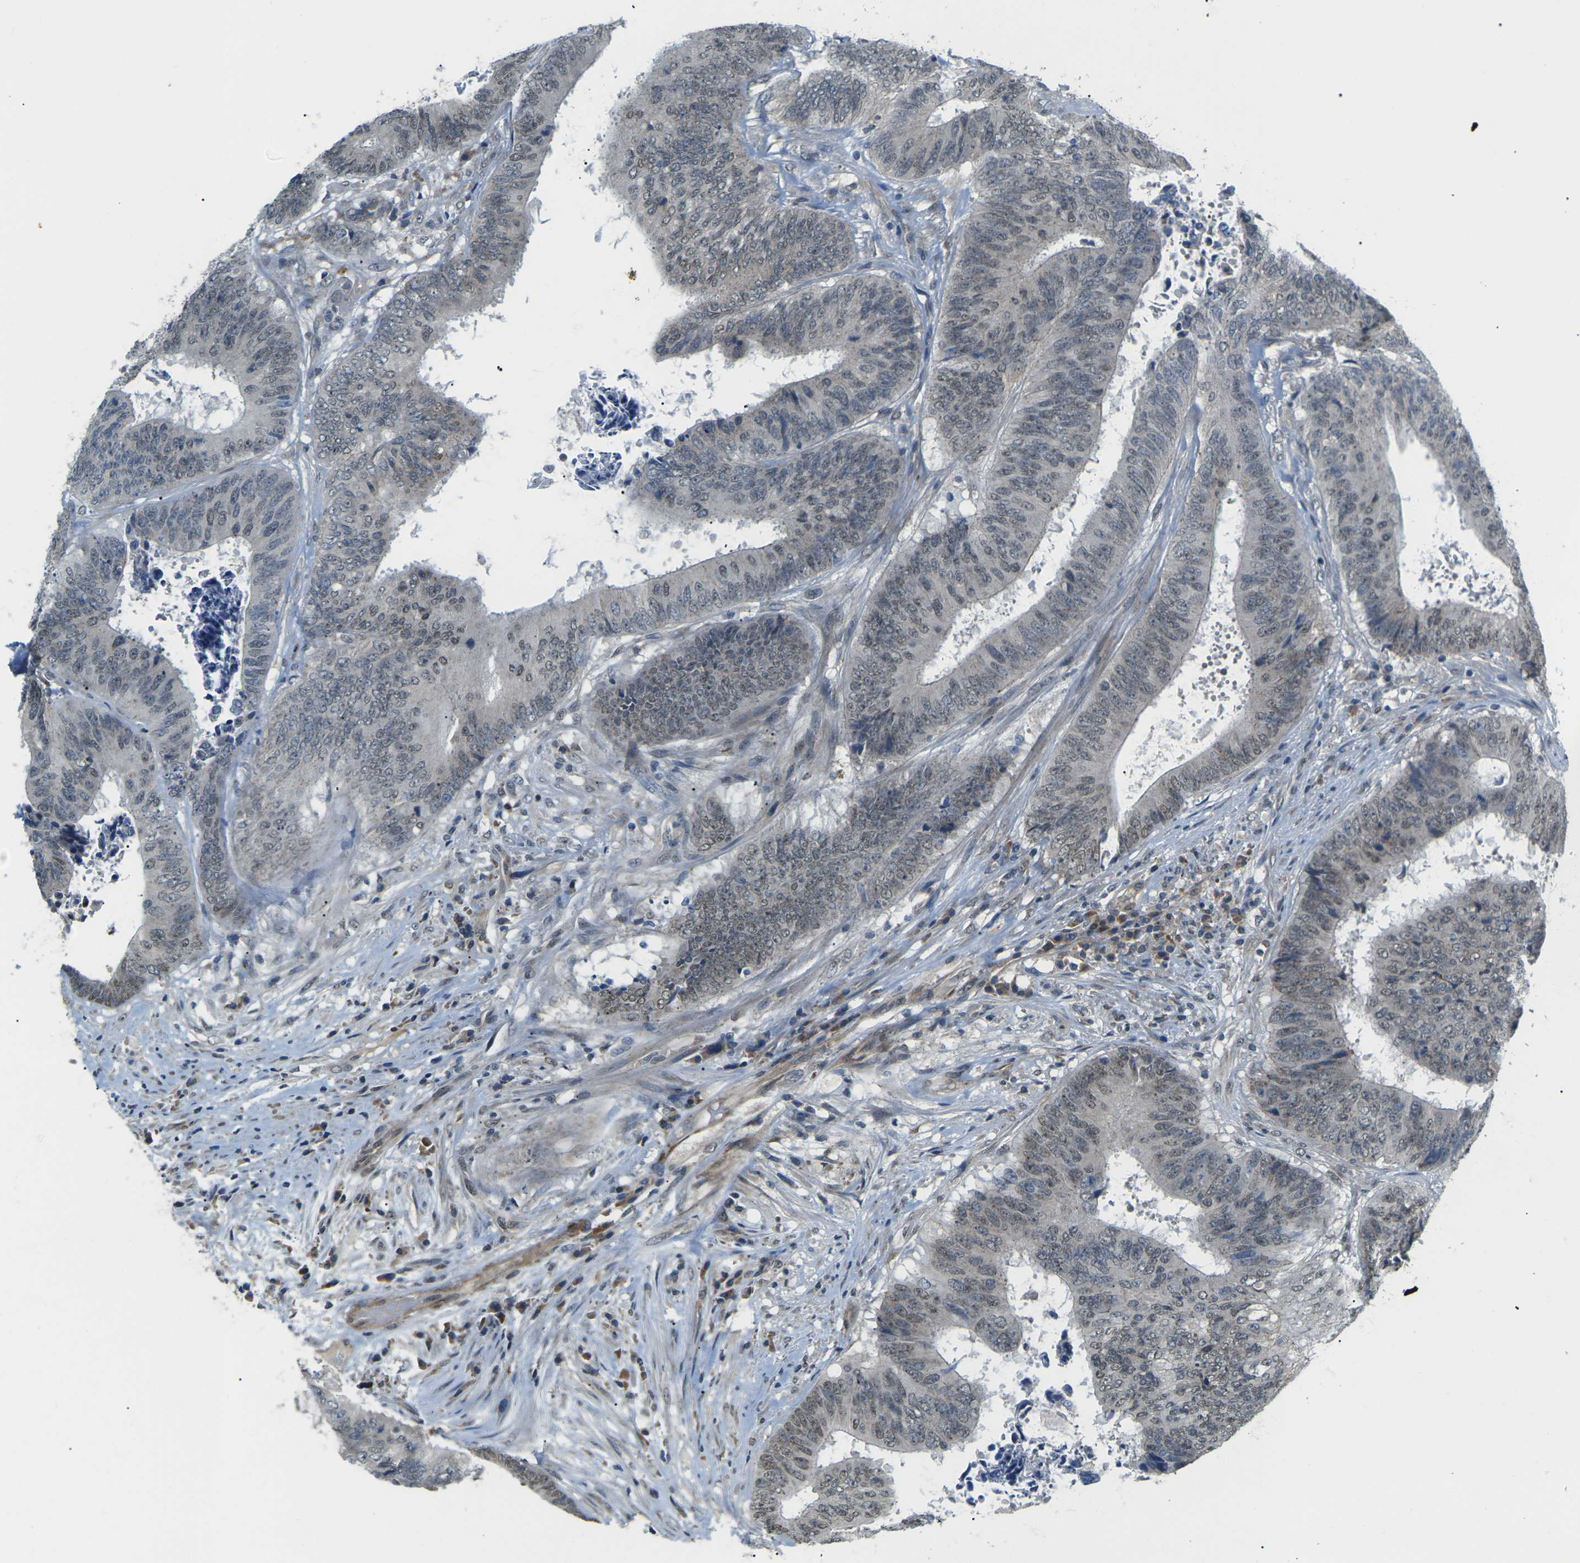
{"staining": {"intensity": "weak", "quantity": "25%-75%", "location": "nuclear"}, "tissue": "colorectal cancer", "cell_type": "Tumor cells", "image_type": "cancer", "snomed": [{"axis": "morphology", "description": "Adenocarcinoma, NOS"}, {"axis": "topography", "description": "Rectum"}], "caption": "Protein staining of colorectal cancer tissue shows weak nuclear expression in approximately 25%-75% of tumor cells. (DAB = brown stain, brightfield microscopy at high magnification).", "gene": "ERBB4", "patient": {"sex": "male", "age": 72}}